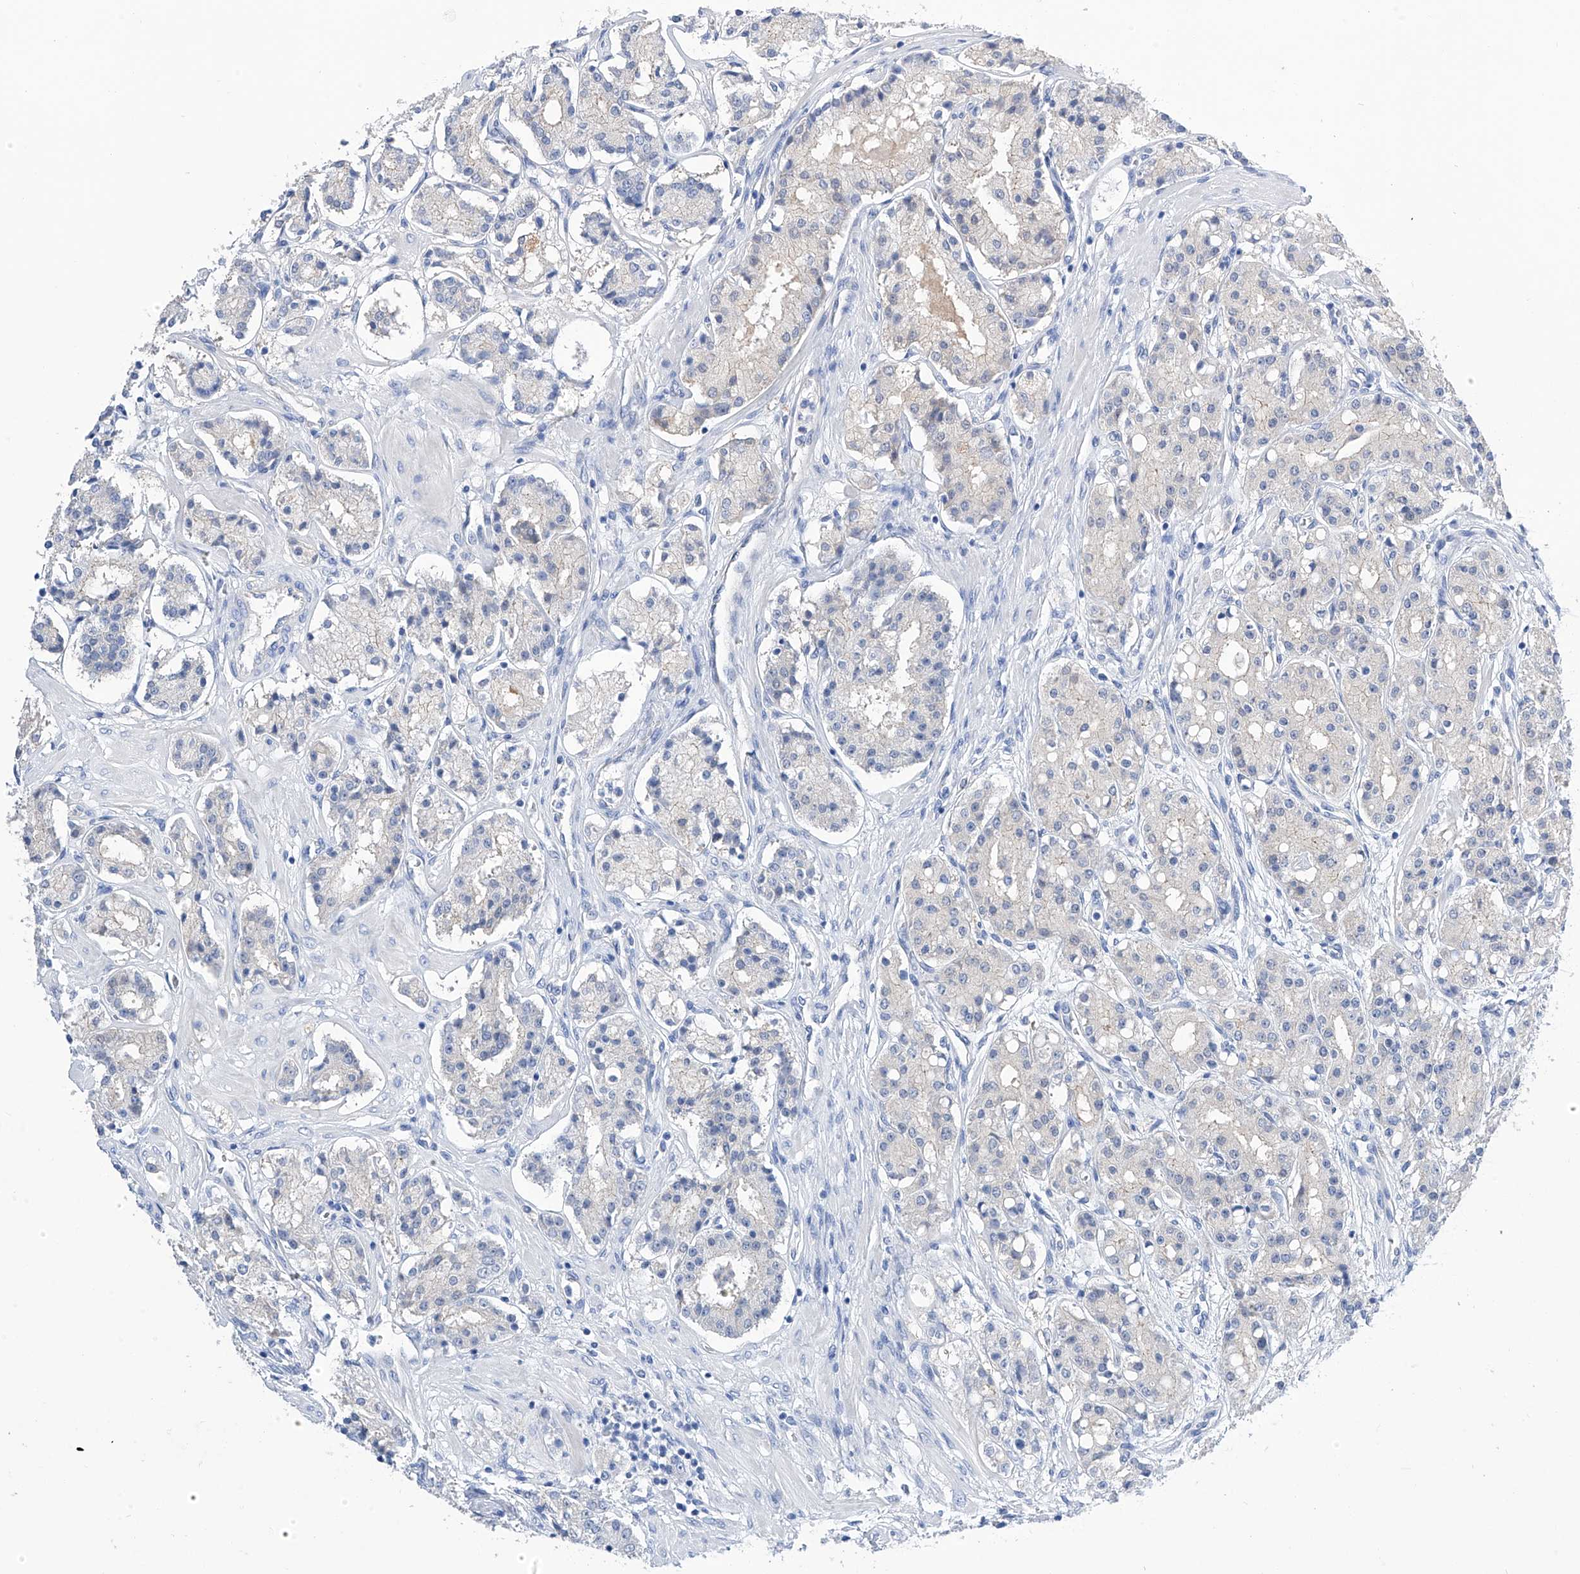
{"staining": {"intensity": "negative", "quantity": "none", "location": "none"}, "tissue": "prostate cancer", "cell_type": "Tumor cells", "image_type": "cancer", "snomed": [{"axis": "morphology", "description": "Adenocarcinoma, High grade"}, {"axis": "topography", "description": "Prostate"}], "caption": "This is a image of immunohistochemistry (IHC) staining of high-grade adenocarcinoma (prostate), which shows no expression in tumor cells.", "gene": "PGM3", "patient": {"sex": "male", "age": 60}}